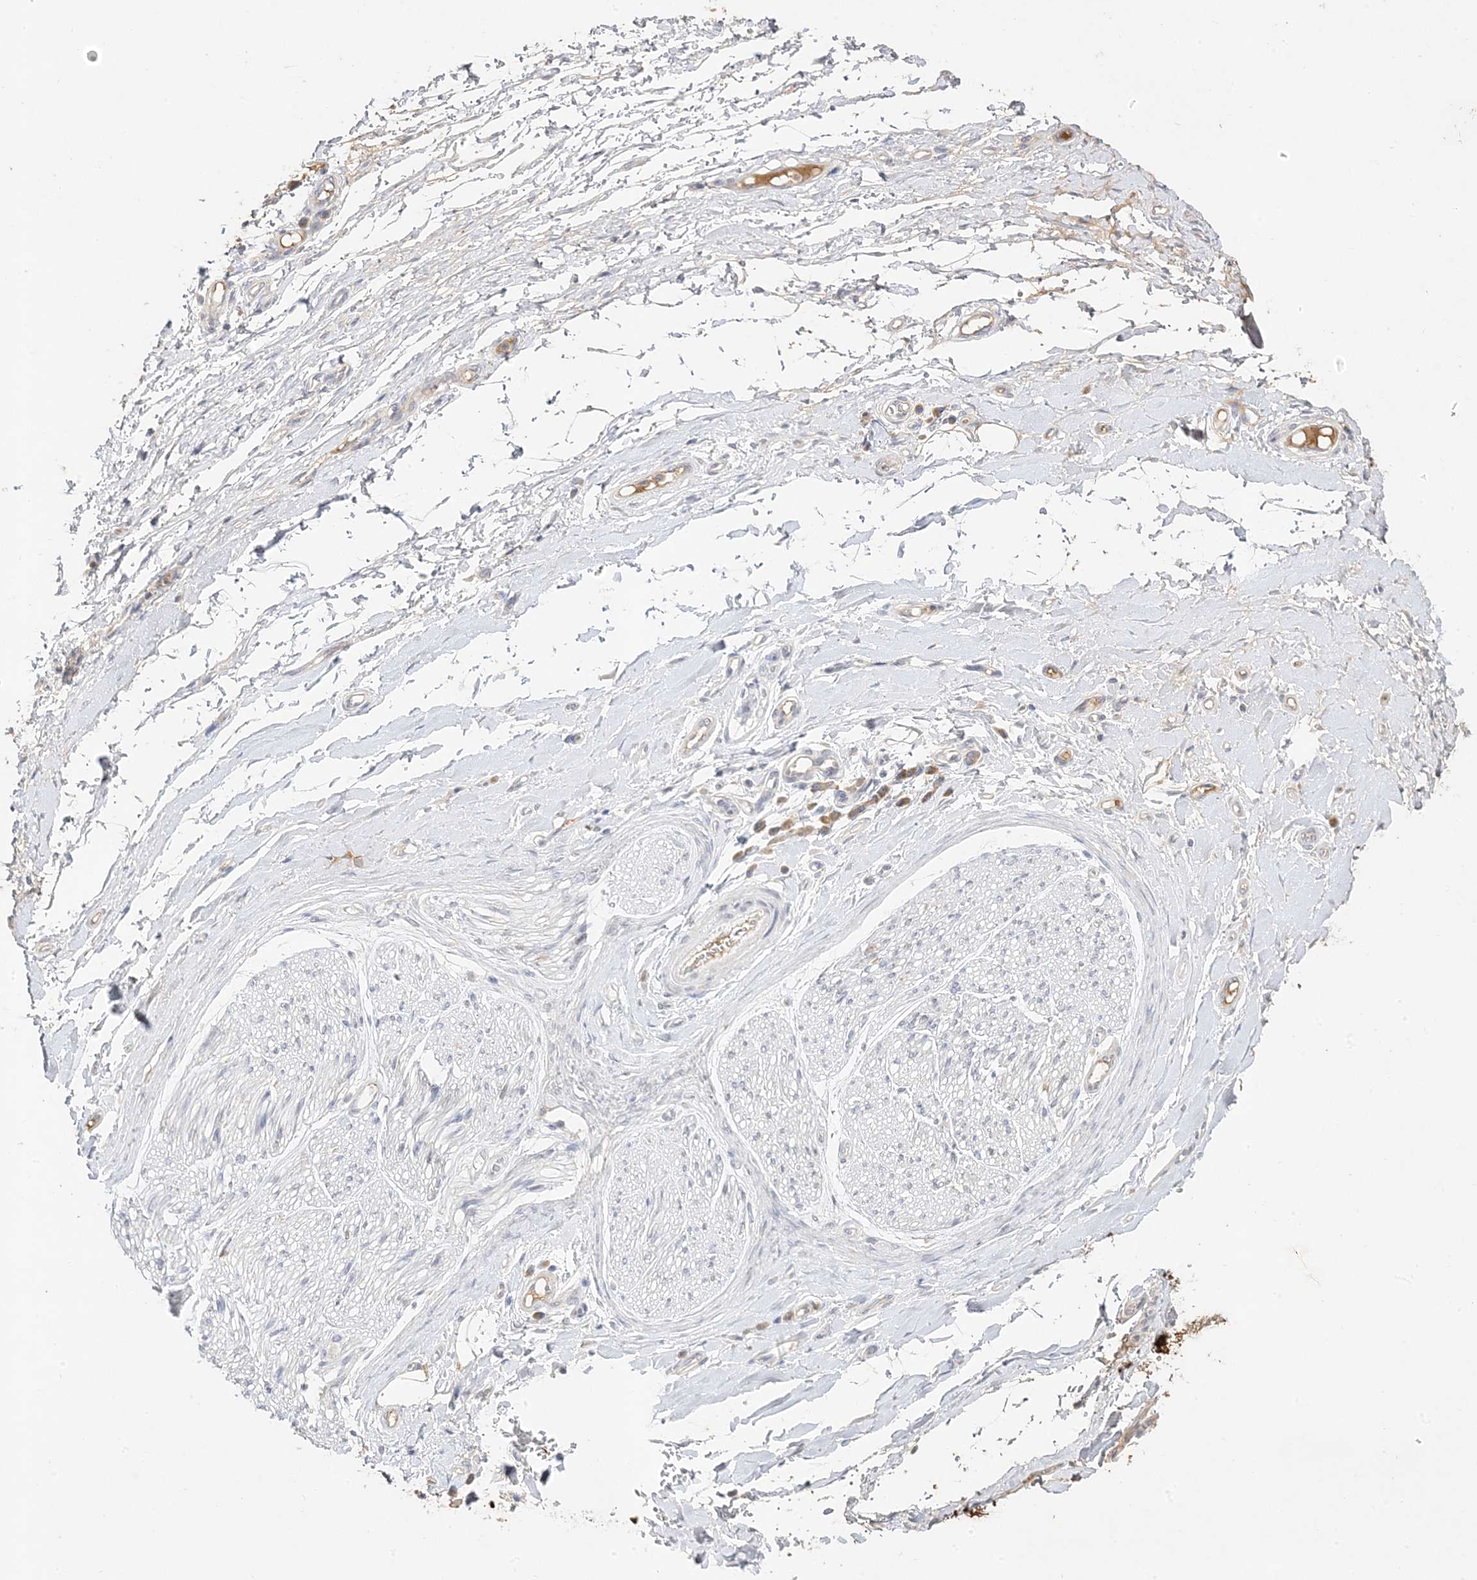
{"staining": {"intensity": "negative", "quantity": "none", "location": "none"}, "tissue": "adipose tissue", "cell_type": "Adipocytes", "image_type": "normal", "snomed": [{"axis": "morphology", "description": "Normal tissue, NOS"}, {"axis": "morphology", "description": "Adenocarcinoma, NOS"}, {"axis": "topography", "description": "Stomach, upper"}, {"axis": "topography", "description": "Peripheral nerve tissue"}], "caption": "The micrograph displays no staining of adipocytes in normal adipose tissue.", "gene": "TRANK1", "patient": {"sex": "male", "age": 62}}